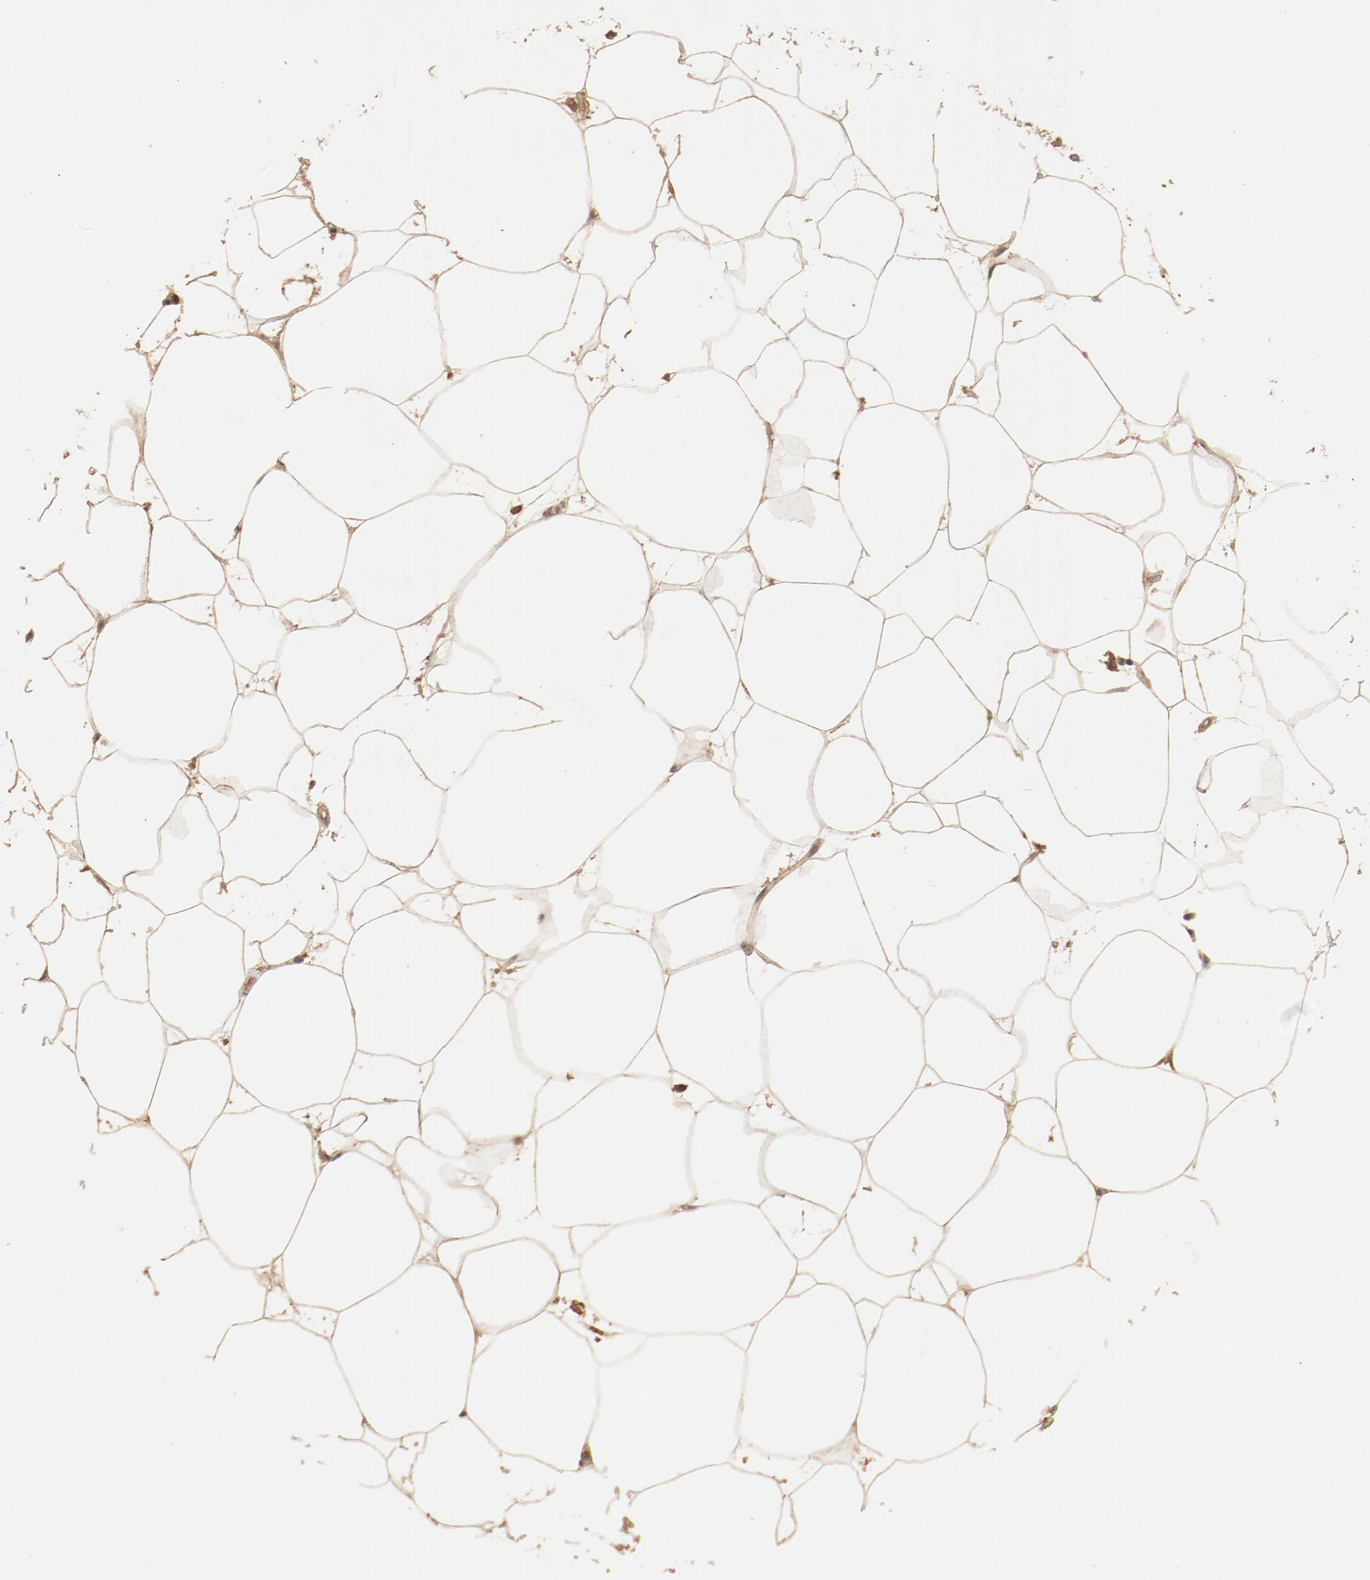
{"staining": {"intensity": "moderate", "quantity": ">75%", "location": "cytoplasmic/membranous"}, "tissue": "adipose tissue", "cell_type": "Adipocytes", "image_type": "normal", "snomed": [{"axis": "morphology", "description": "Normal tissue, NOS"}, {"axis": "morphology", "description": "Duct carcinoma"}, {"axis": "topography", "description": "Breast"}, {"axis": "topography", "description": "Adipose tissue"}], "caption": "Brown immunohistochemical staining in benign adipose tissue exhibits moderate cytoplasmic/membranous positivity in about >75% of adipocytes. The protein of interest is shown in brown color, while the nuclei are stained blue.", "gene": "IL3RA", "patient": {"sex": "female", "age": 37}}